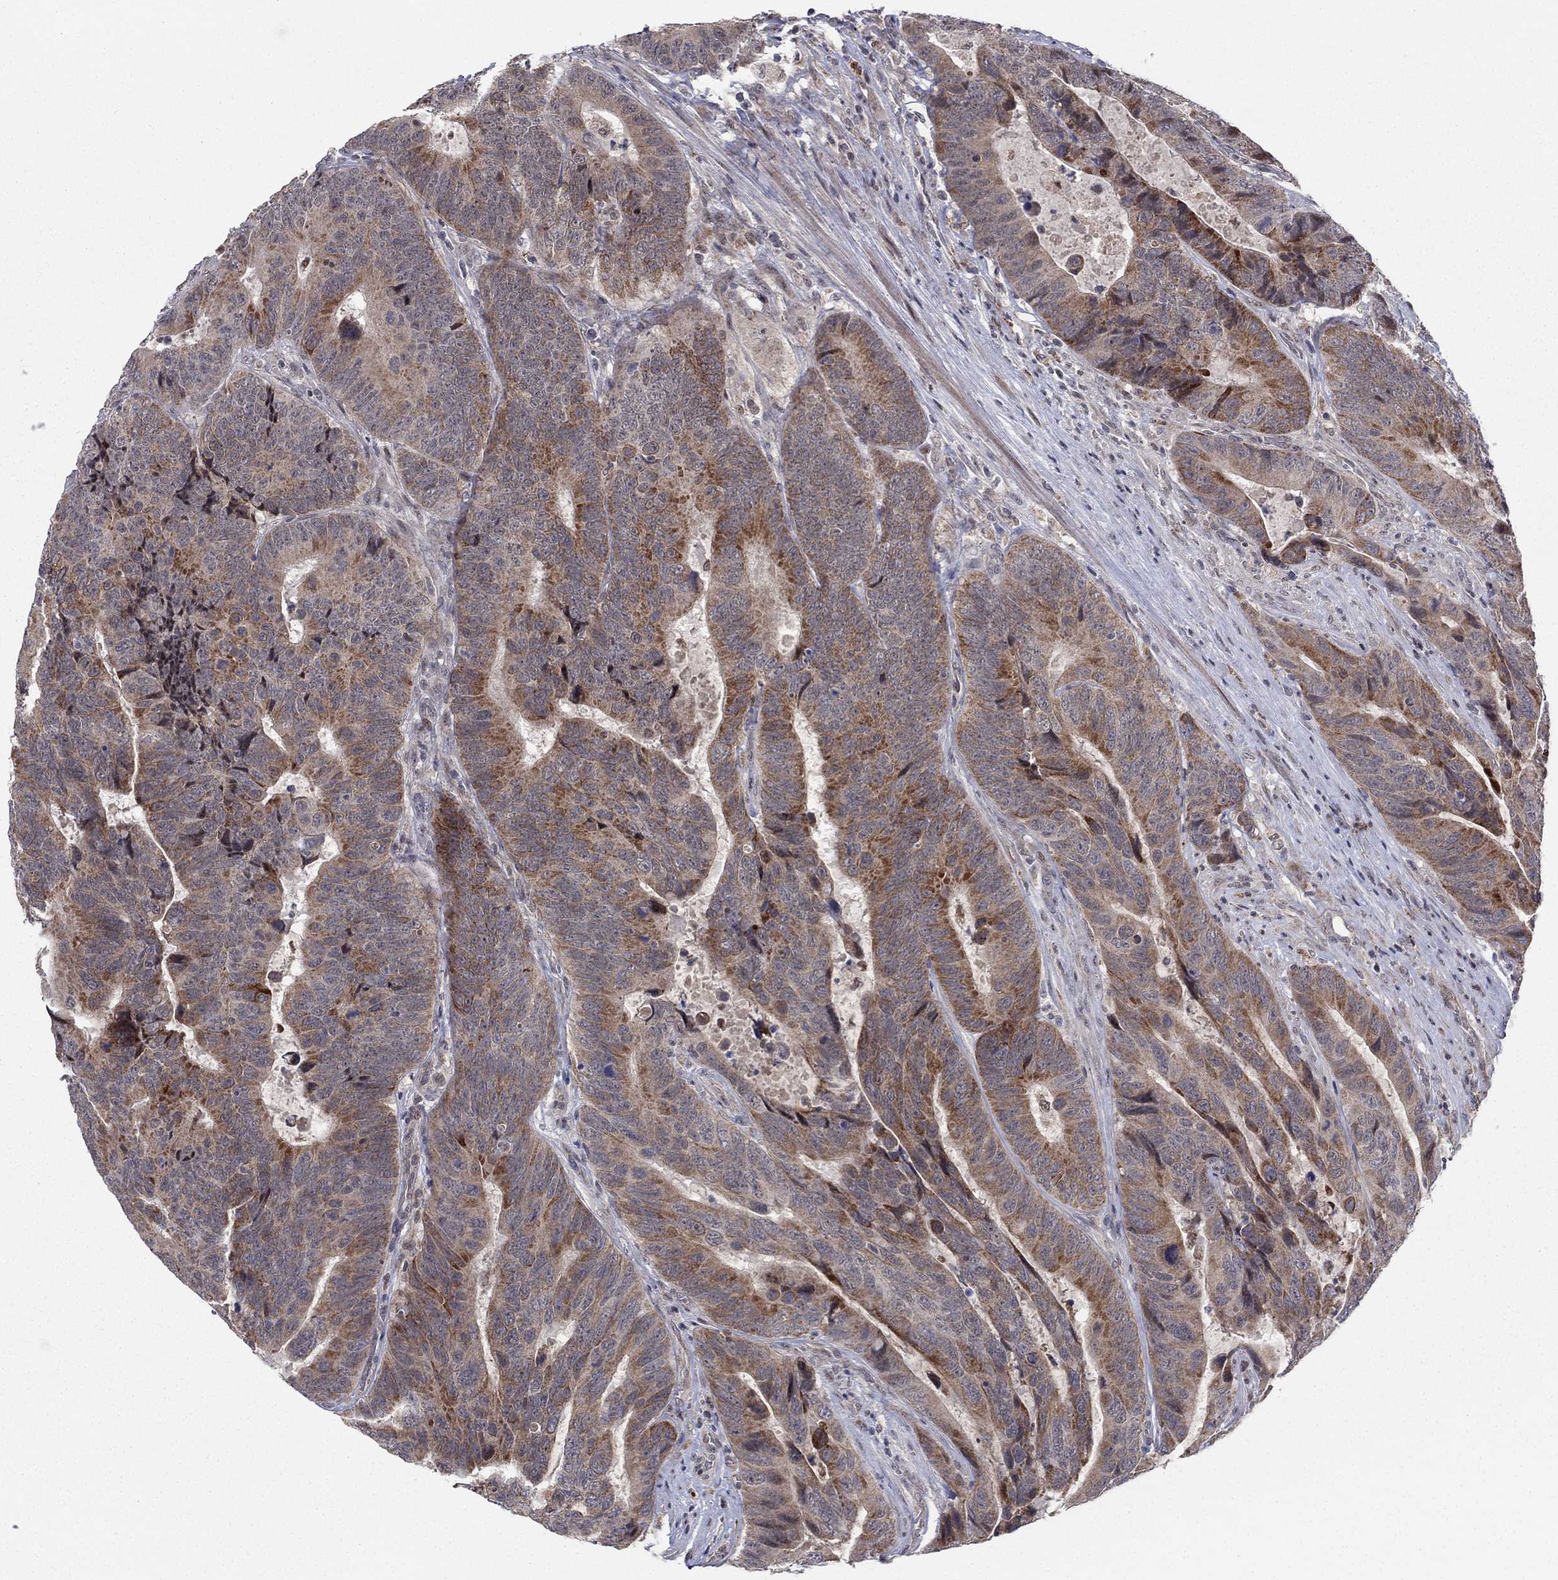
{"staining": {"intensity": "moderate", "quantity": "25%-75%", "location": "cytoplasmic/membranous"}, "tissue": "colorectal cancer", "cell_type": "Tumor cells", "image_type": "cancer", "snomed": [{"axis": "morphology", "description": "Adenocarcinoma, NOS"}, {"axis": "topography", "description": "Colon"}], "caption": "Protein expression analysis of human colorectal cancer reveals moderate cytoplasmic/membranous positivity in about 25%-75% of tumor cells.", "gene": "ZNF395", "patient": {"sex": "female", "age": 56}}